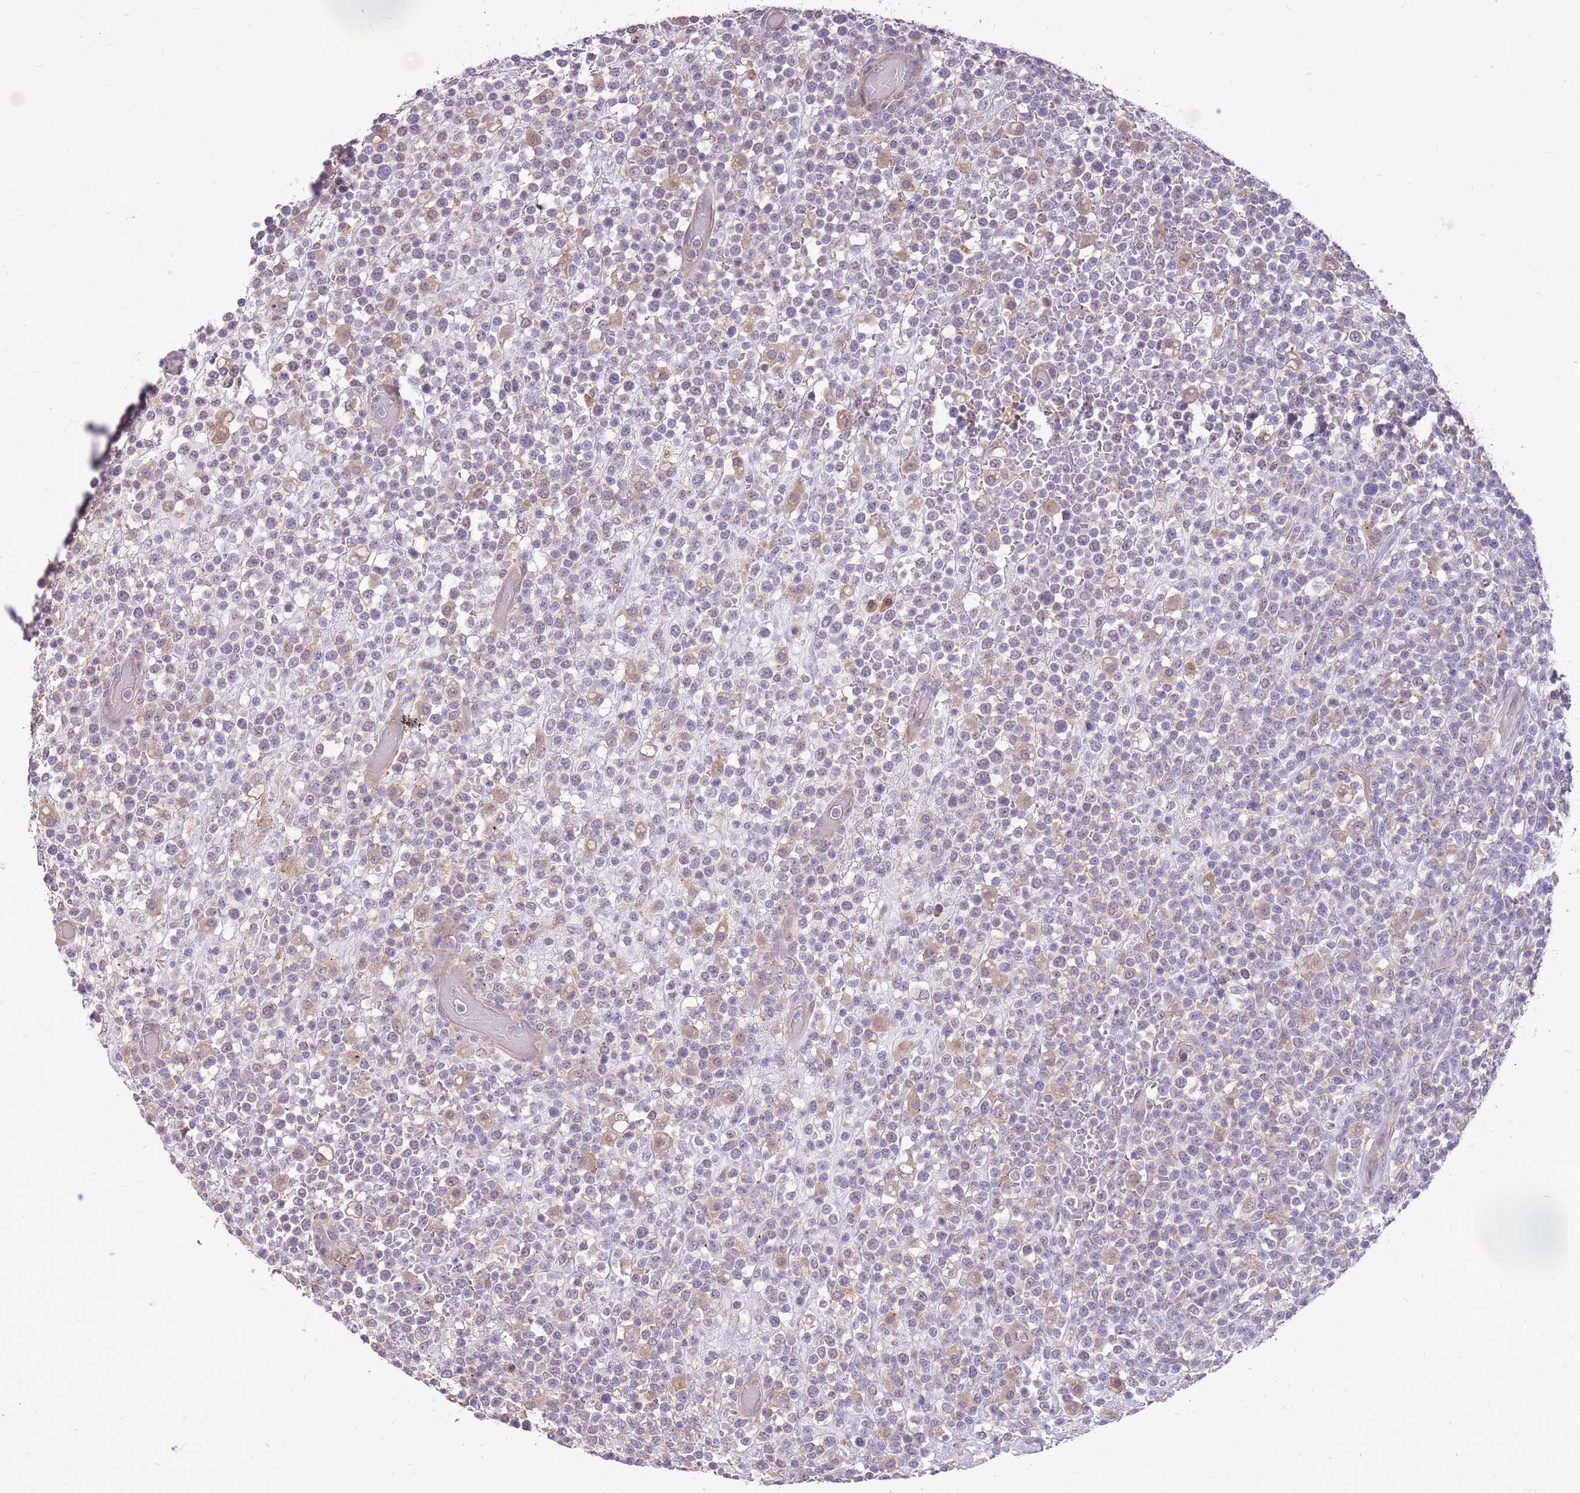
{"staining": {"intensity": "weak", "quantity": "<25%", "location": "cytoplasmic/membranous"}, "tissue": "lymphoma", "cell_type": "Tumor cells", "image_type": "cancer", "snomed": [{"axis": "morphology", "description": "Malignant lymphoma, non-Hodgkin's type, High grade"}, {"axis": "topography", "description": "Colon"}], "caption": "A high-resolution micrograph shows IHC staining of high-grade malignant lymphoma, non-Hodgkin's type, which displays no significant positivity in tumor cells.", "gene": "WASHC4", "patient": {"sex": "female", "age": 53}}